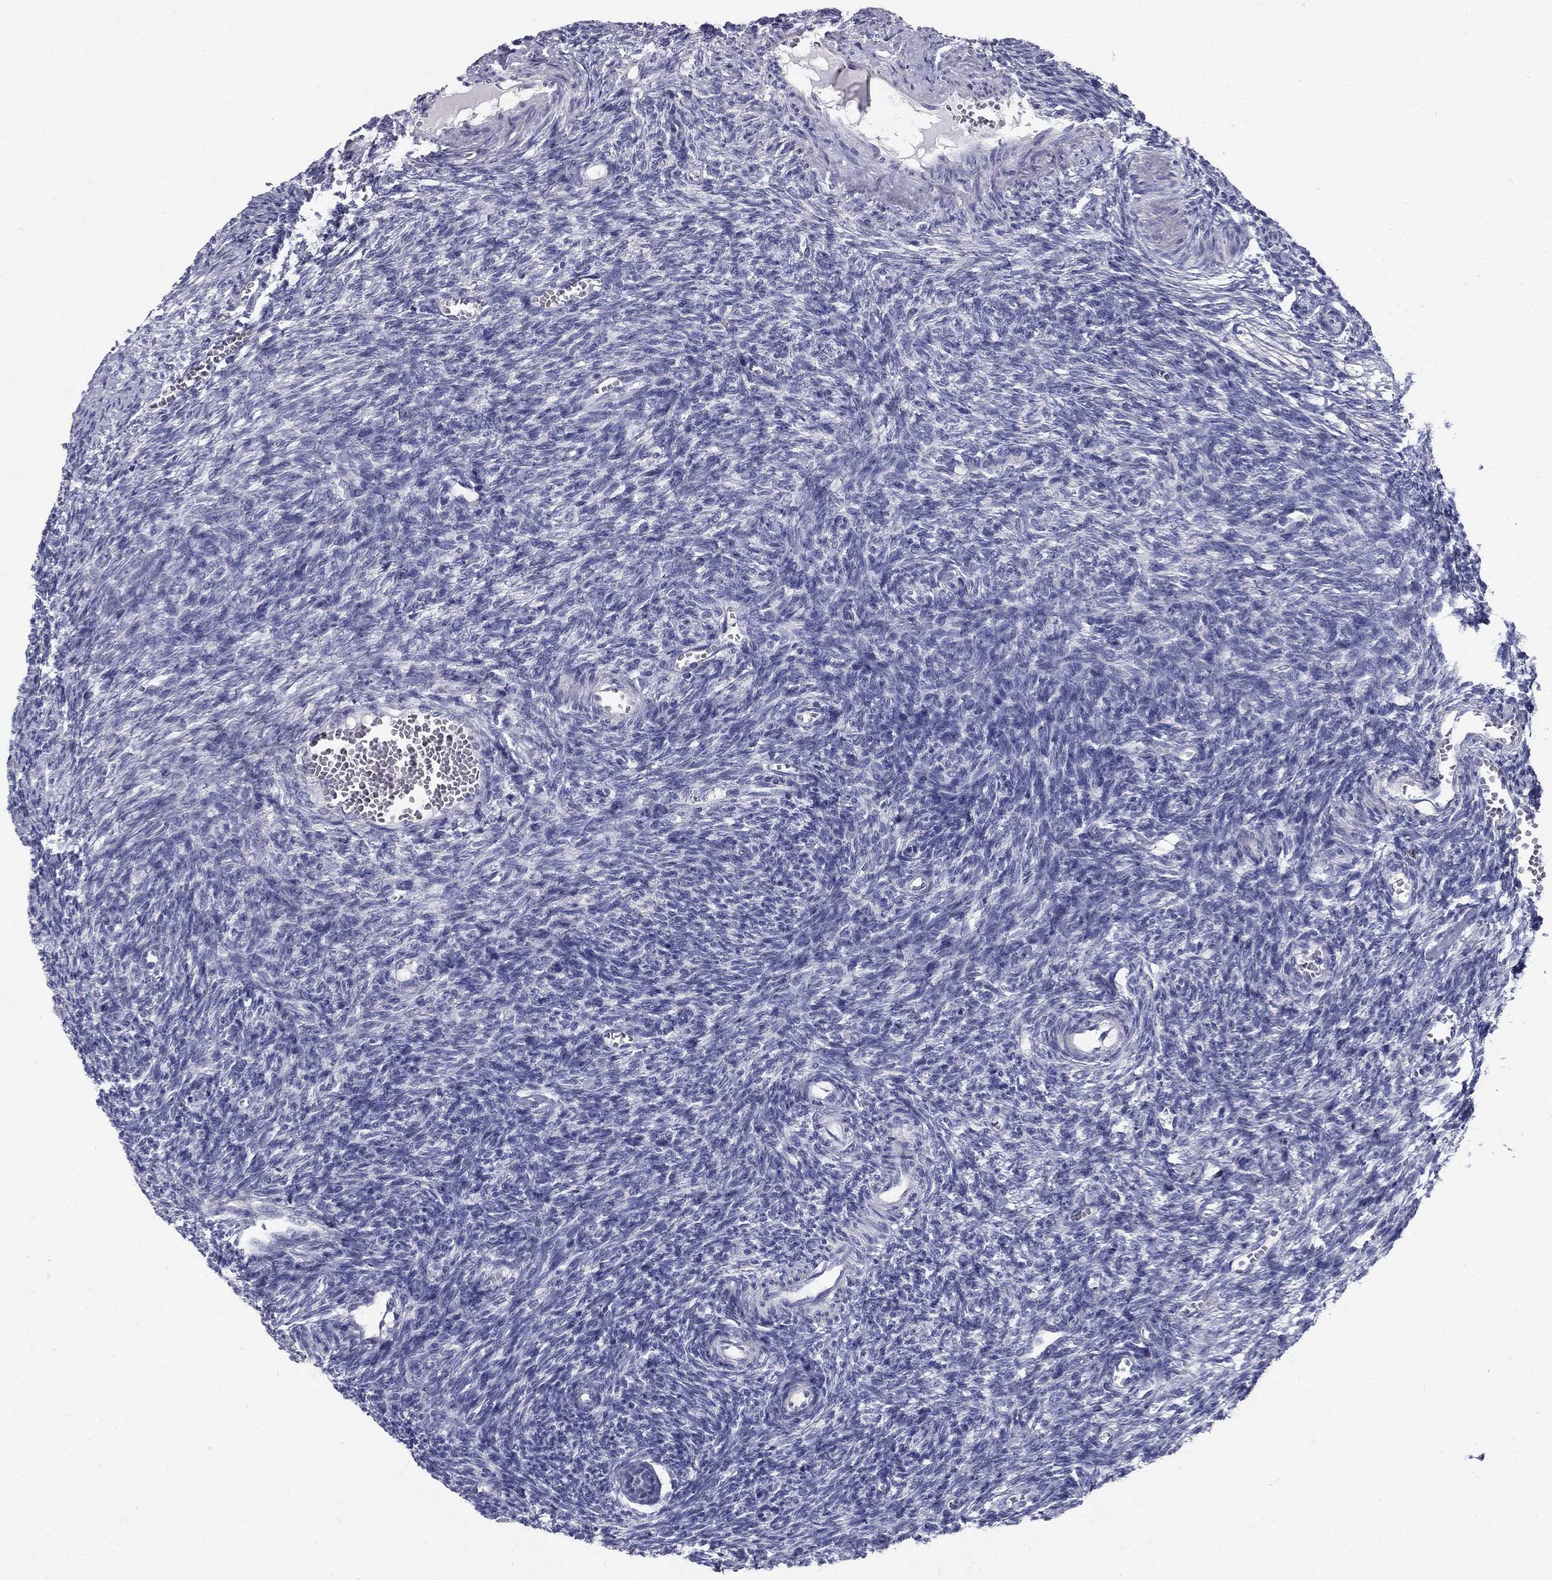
{"staining": {"intensity": "negative", "quantity": "none", "location": "none"}, "tissue": "ovary", "cell_type": "Follicle cells", "image_type": "normal", "snomed": [{"axis": "morphology", "description": "Normal tissue, NOS"}, {"axis": "topography", "description": "Ovary"}], "caption": "Follicle cells show no significant staining in unremarkable ovary.", "gene": "TP53TG5", "patient": {"sex": "female", "age": 27}}